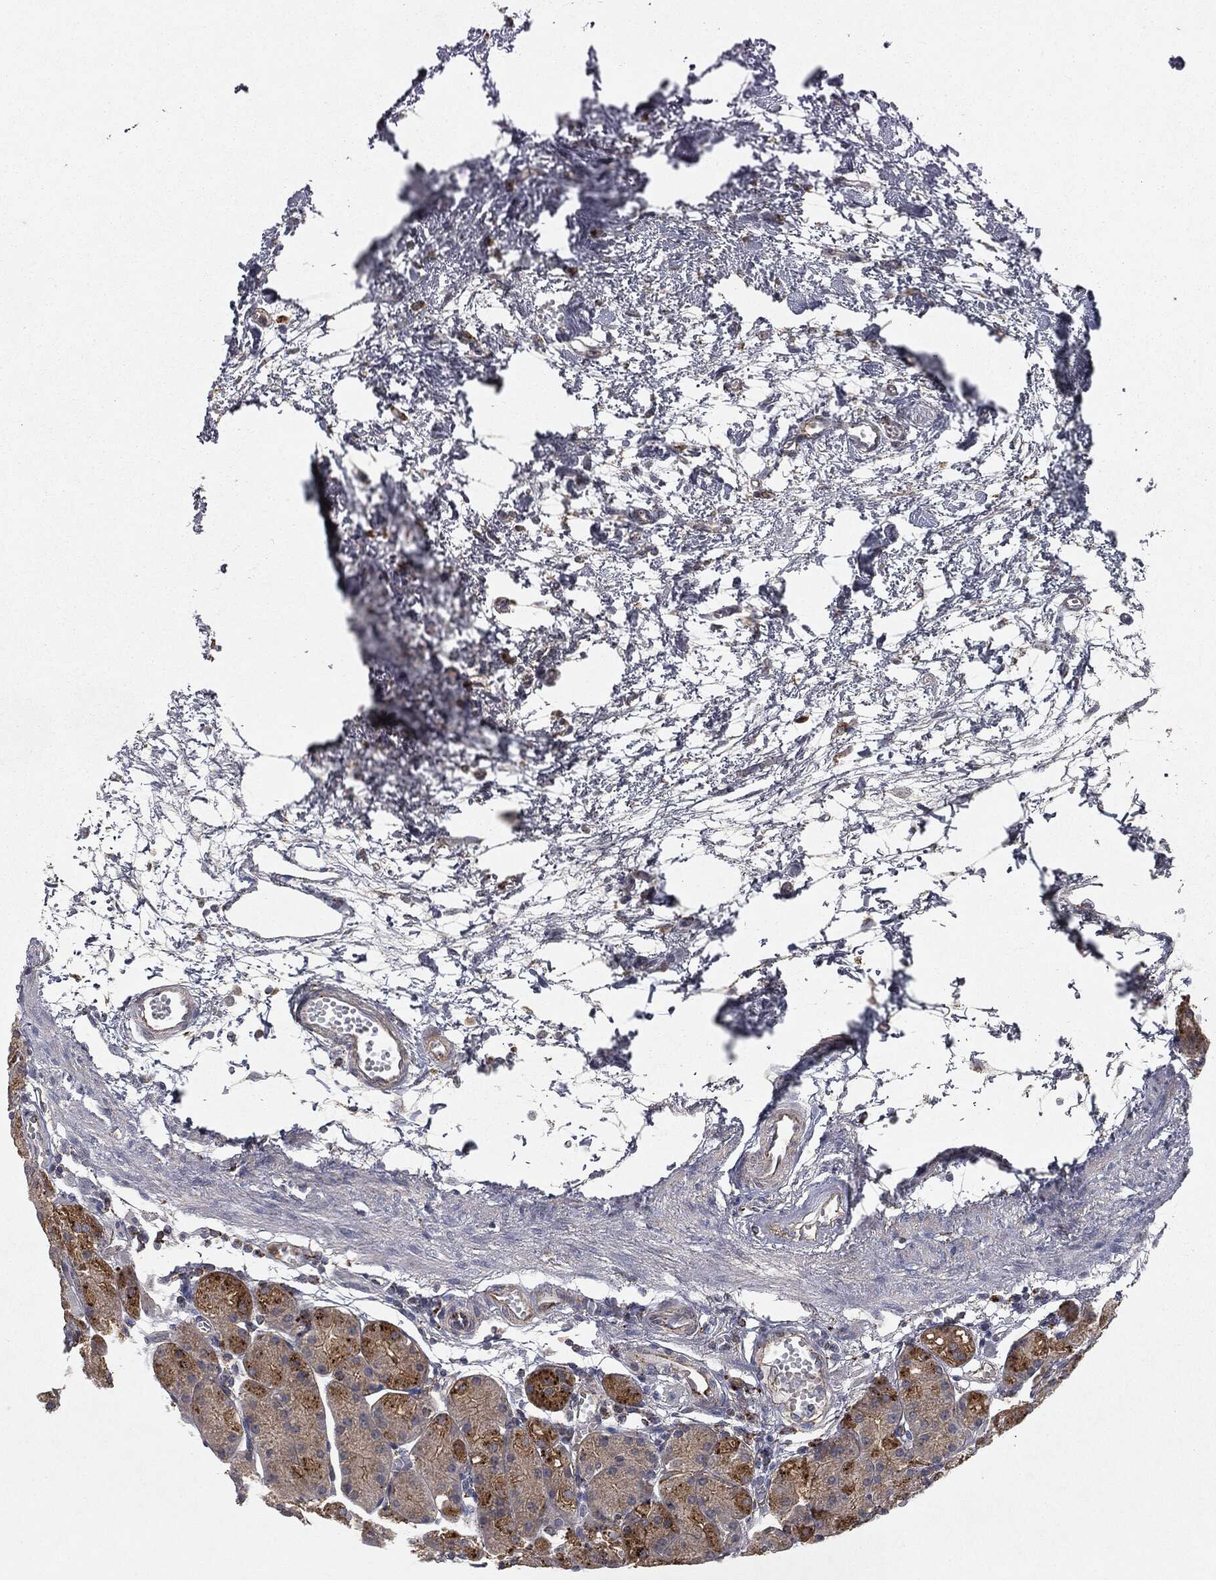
{"staining": {"intensity": "strong", "quantity": "25%-75%", "location": "cytoplasmic/membranous"}, "tissue": "stomach", "cell_type": "Glandular cells", "image_type": "normal", "snomed": [{"axis": "morphology", "description": "Normal tissue, NOS"}, {"axis": "morphology", "description": "Adenocarcinoma, NOS"}, {"axis": "topography", "description": "Stomach"}], "caption": "Immunohistochemistry (IHC) image of normal stomach: stomach stained using IHC displays high levels of strong protein expression localized specifically in the cytoplasmic/membranous of glandular cells, appearing as a cytoplasmic/membranous brown color.", "gene": "CTSA", "patient": {"sex": "female", "age": 81}}